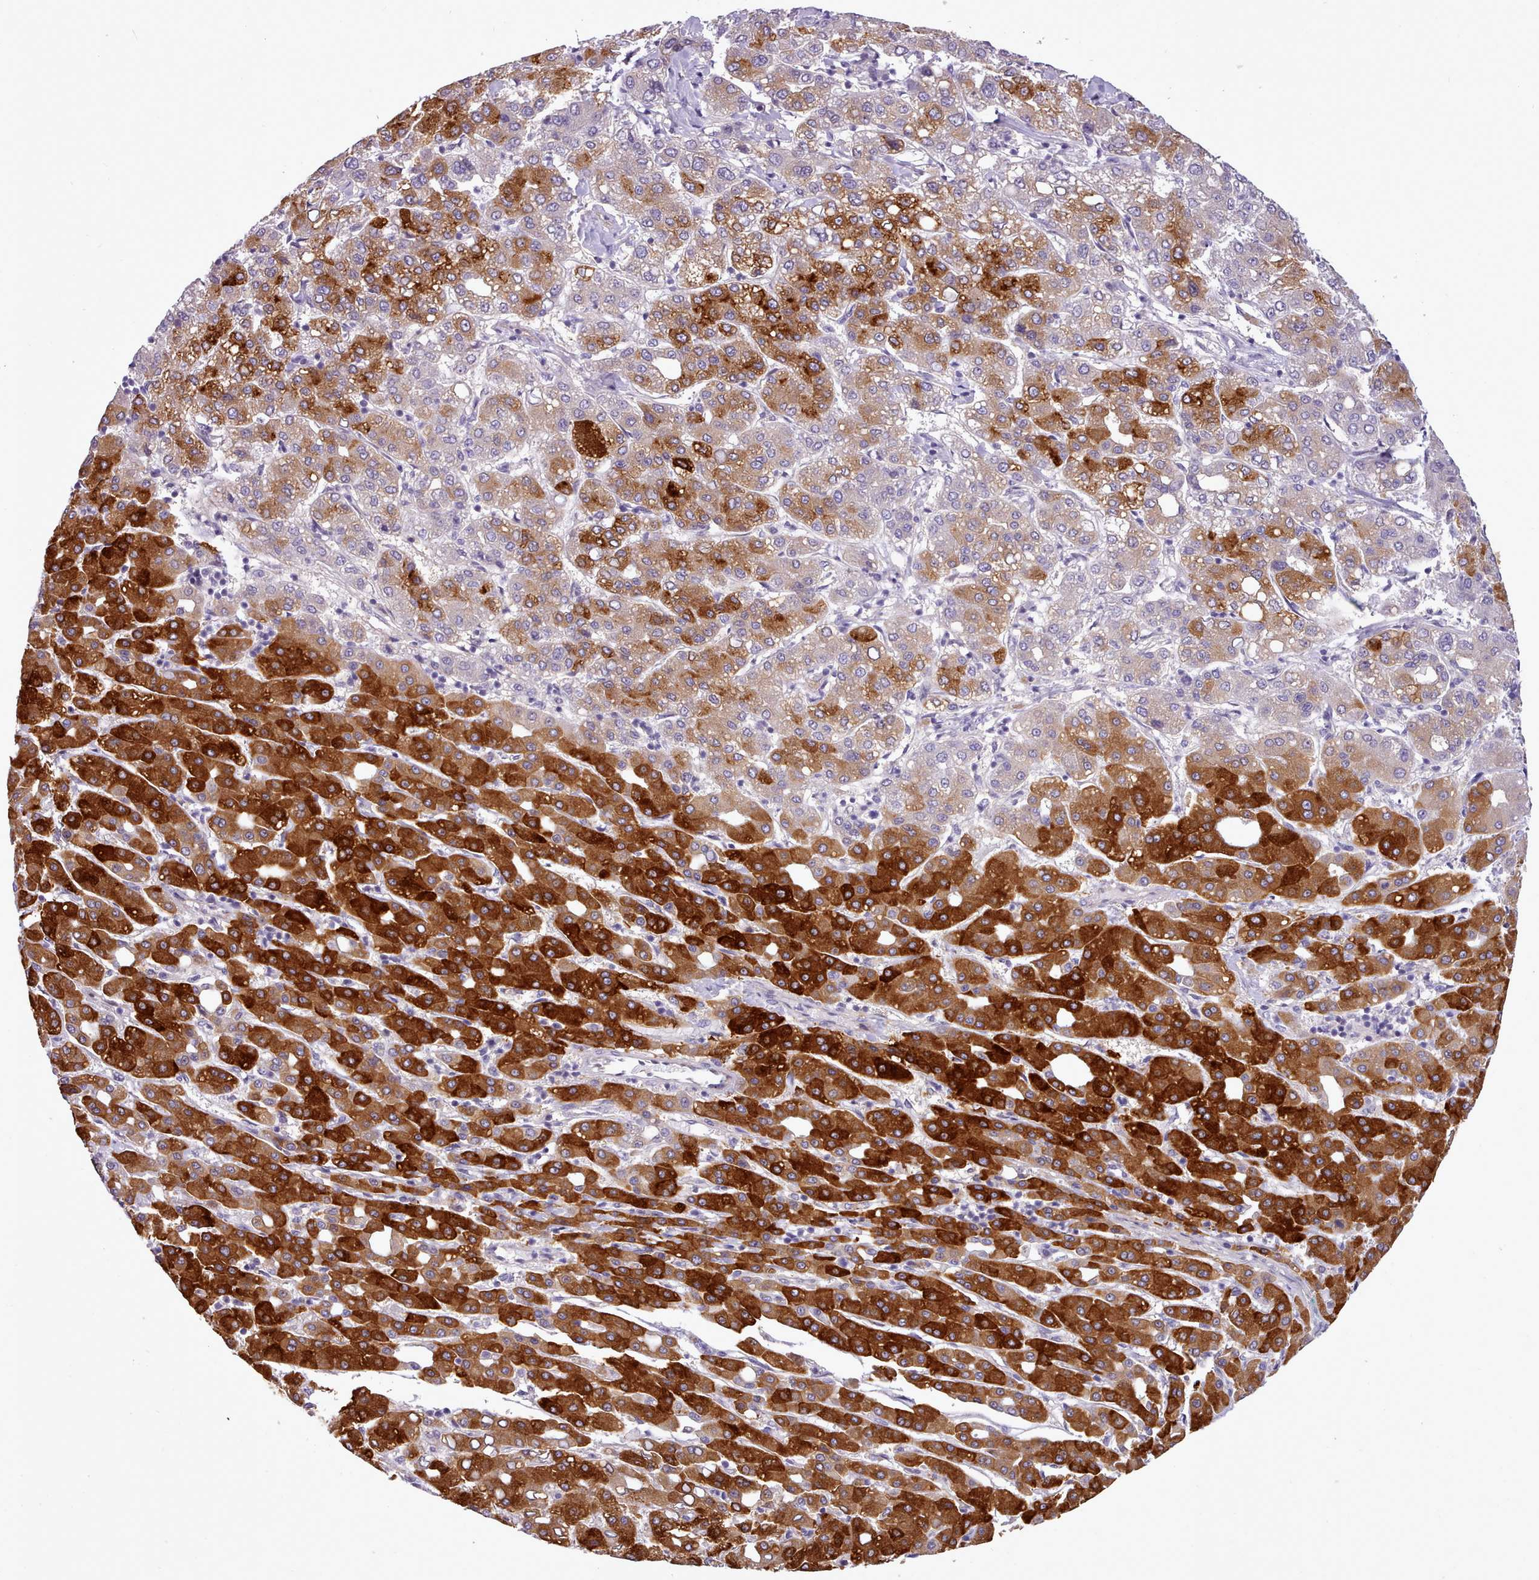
{"staining": {"intensity": "strong", "quantity": "25%-75%", "location": "cytoplasmic/membranous"}, "tissue": "liver cancer", "cell_type": "Tumor cells", "image_type": "cancer", "snomed": [{"axis": "morphology", "description": "Carcinoma, Hepatocellular, NOS"}, {"axis": "topography", "description": "Liver"}], "caption": "Hepatocellular carcinoma (liver) stained with immunohistochemistry (IHC) shows strong cytoplasmic/membranous positivity in approximately 25%-75% of tumor cells. (Brightfield microscopy of DAB IHC at high magnification).", "gene": "CYP2A13", "patient": {"sex": "male", "age": 65}}